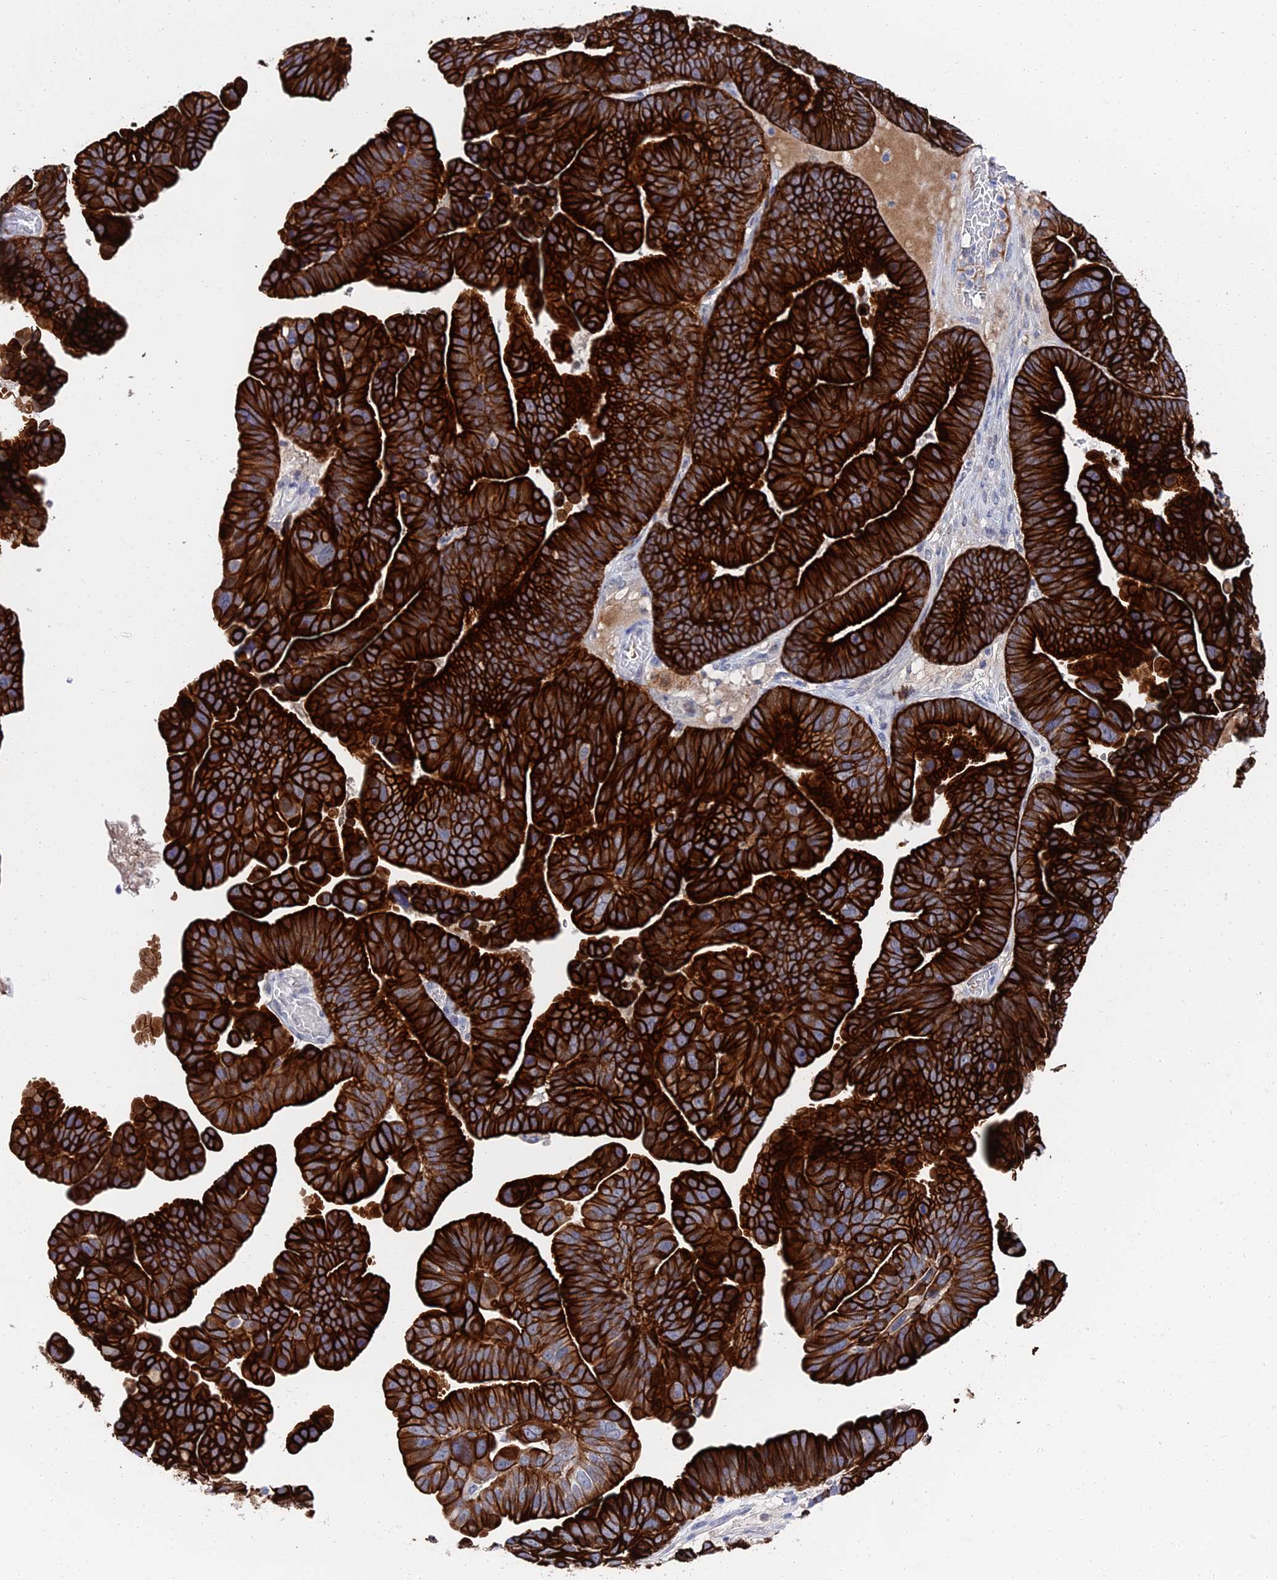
{"staining": {"intensity": "strong", "quantity": ">75%", "location": "cytoplasmic/membranous"}, "tissue": "ovarian cancer", "cell_type": "Tumor cells", "image_type": "cancer", "snomed": [{"axis": "morphology", "description": "Cystadenocarcinoma, serous, NOS"}, {"axis": "topography", "description": "Ovary"}], "caption": "IHC histopathology image of neoplastic tissue: human ovarian cancer stained using IHC displays high levels of strong protein expression localized specifically in the cytoplasmic/membranous of tumor cells, appearing as a cytoplasmic/membranous brown color.", "gene": "KRT17", "patient": {"sex": "female", "age": 56}}